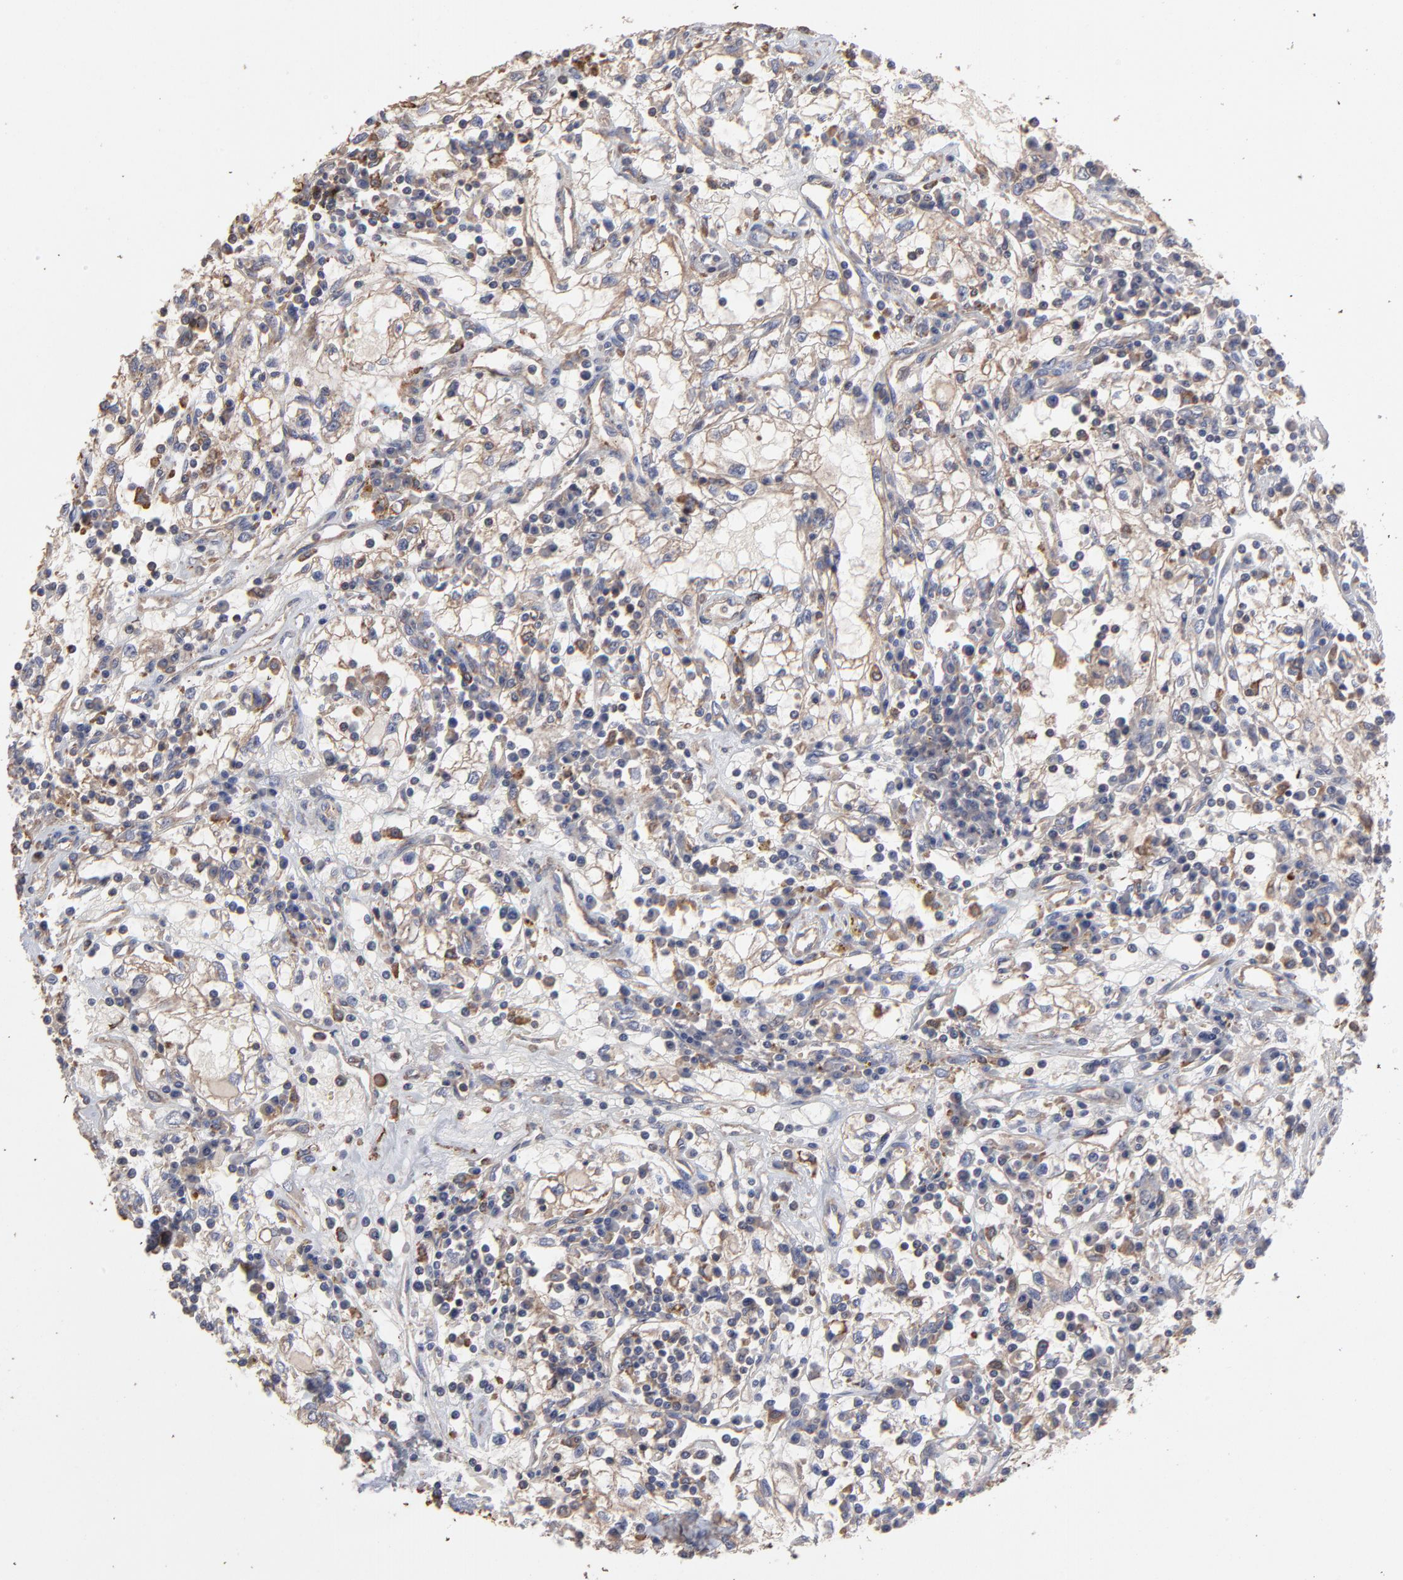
{"staining": {"intensity": "moderate", "quantity": "25%-75%", "location": "cytoplasmic/membranous"}, "tissue": "renal cancer", "cell_type": "Tumor cells", "image_type": "cancer", "snomed": [{"axis": "morphology", "description": "Adenocarcinoma, NOS"}, {"axis": "topography", "description": "Kidney"}], "caption": "High-magnification brightfield microscopy of adenocarcinoma (renal) stained with DAB (brown) and counterstained with hematoxylin (blue). tumor cells exhibit moderate cytoplasmic/membranous positivity is identified in about25%-75% of cells.", "gene": "TANGO2", "patient": {"sex": "male", "age": 82}}